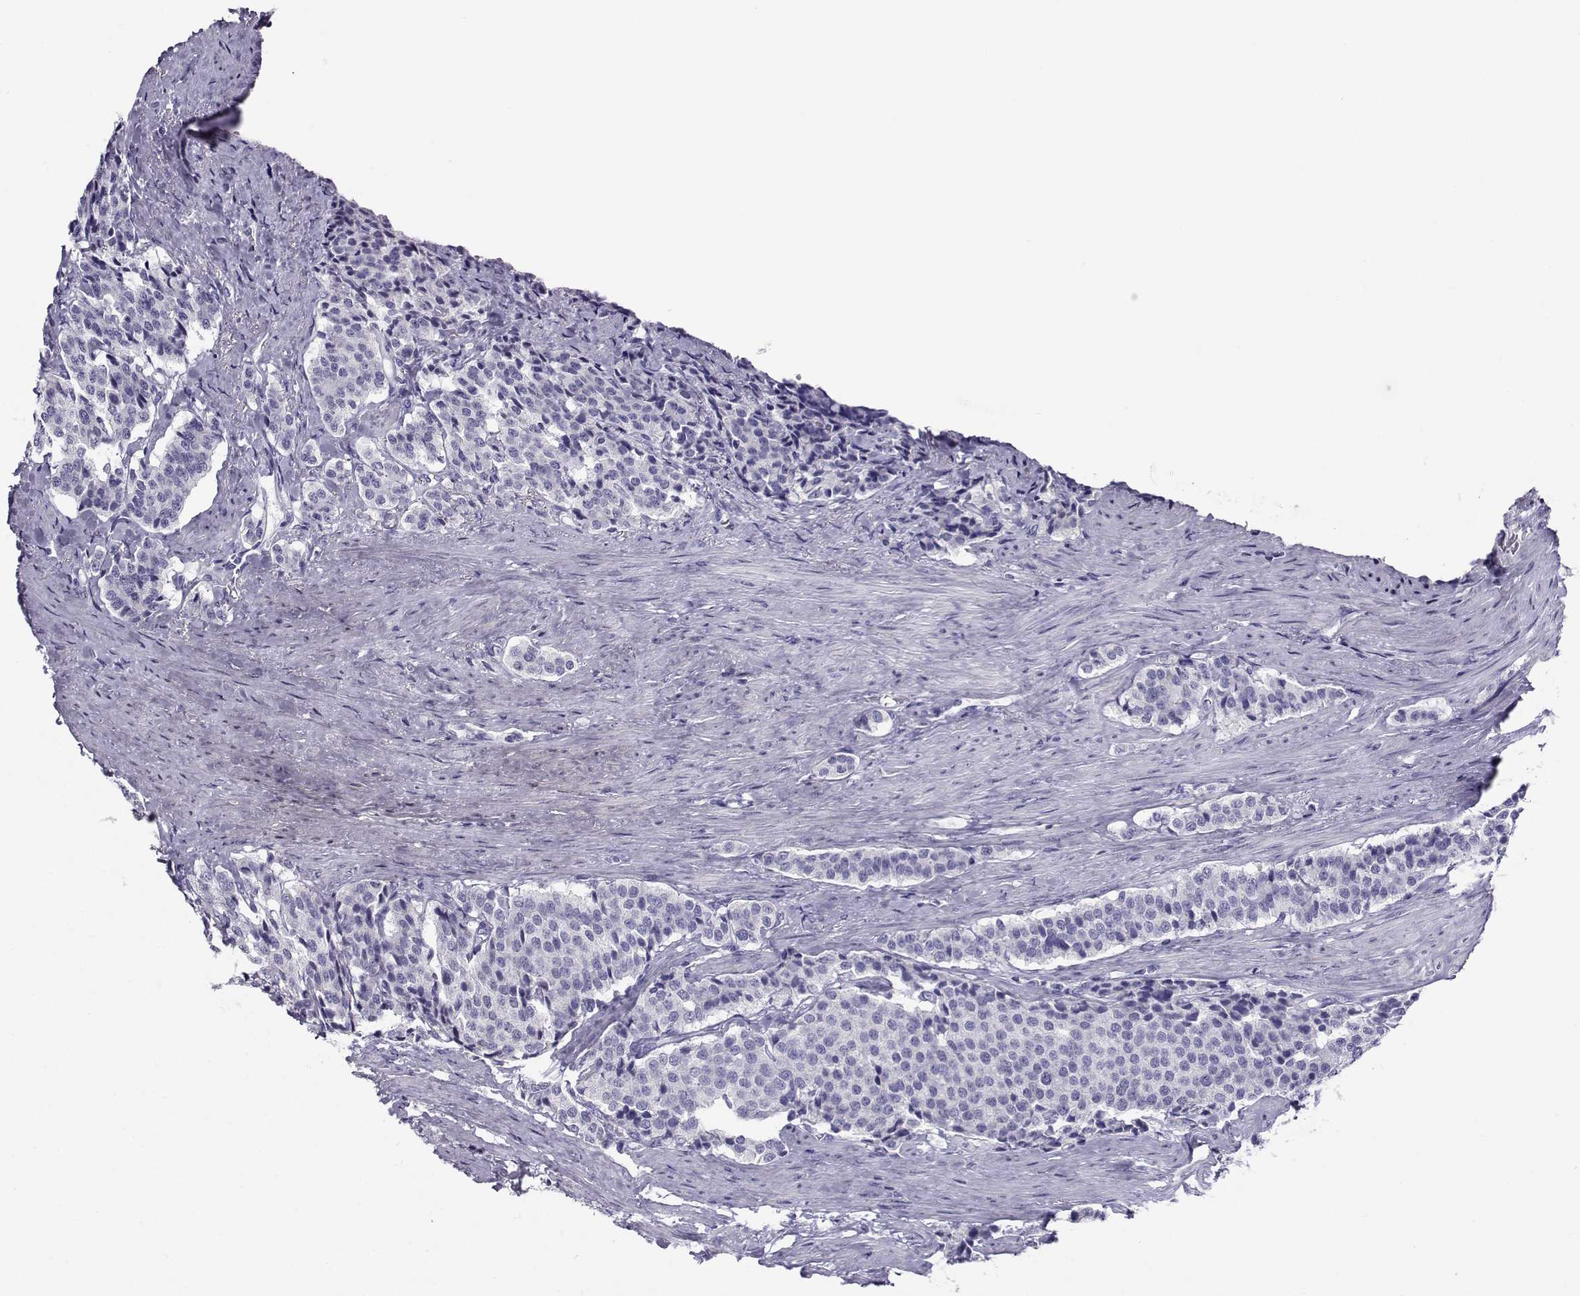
{"staining": {"intensity": "negative", "quantity": "none", "location": "none"}, "tissue": "carcinoid", "cell_type": "Tumor cells", "image_type": "cancer", "snomed": [{"axis": "morphology", "description": "Carcinoid, malignant, NOS"}, {"axis": "topography", "description": "Small intestine"}], "caption": "Immunohistochemistry of carcinoid demonstrates no expression in tumor cells.", "gene": "CABS1", "patient": {"sex": "female", "age": 58}}